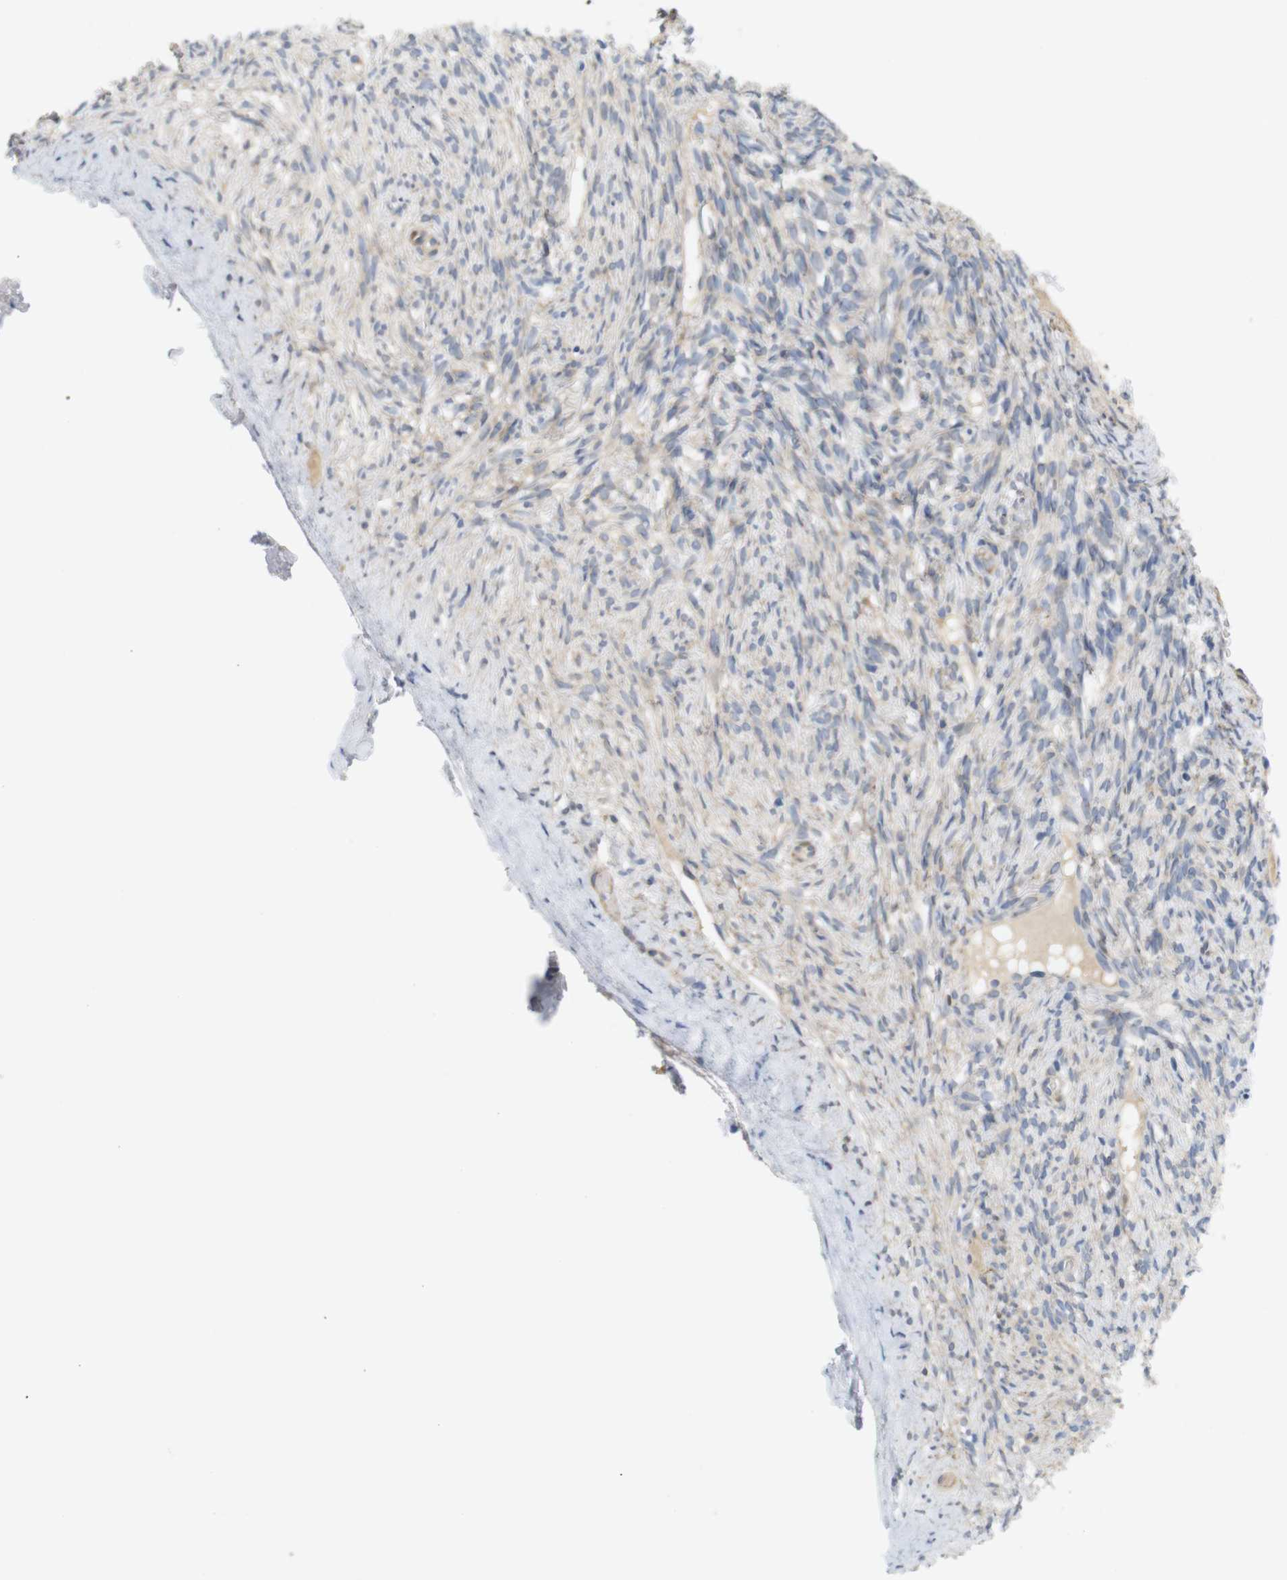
{"staining": {"intensity": "moderate", "quantity": "<25%", "location": "cytoplasmic/membranous"}, "tissue": "ovary", "cell_type": "Ovarian stroma cells", "image_type": "normal", "snomed": [{"axis": "morphology", "description": "Normal tissue, NOS"}, {"axis": "topography", "description": "Ovary"}], "caption": "An image showing moderate cytoplasmic/membranous positivity in approximately <25% of ovarian stroma cells in unremarkable ovary, as visualized by brown immunohistochemical staining.", "gene": "ITPR1", "patient": {"sex": "female", "age": 33}}